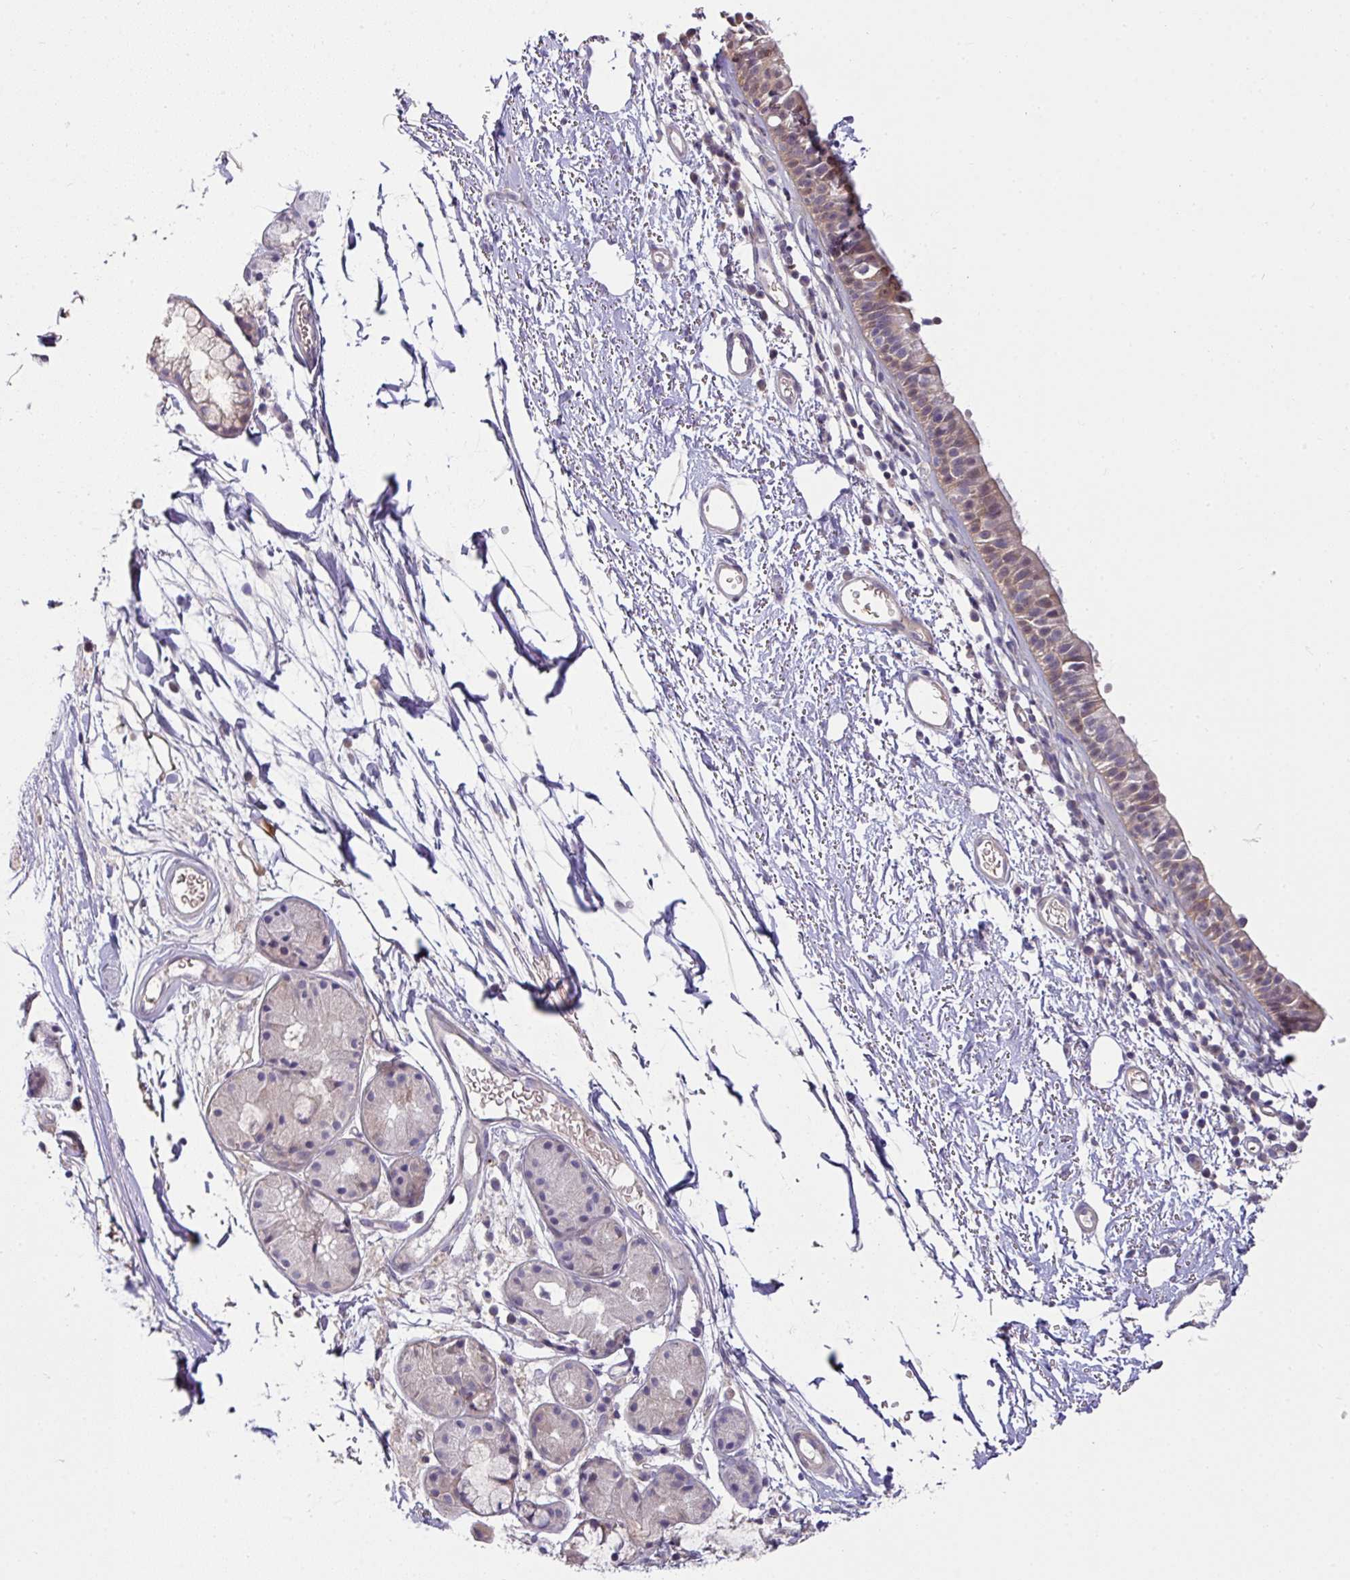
{"staining": {"intensity": "weak", "quantity": "25%-75%", "location": "cytoplasmic/membranous"}, "tissue": "nasopharynx", "cell_type": "Respiratory epithelial cells", "image_type": "normal", "snomed": [{"axis": "morphology", "description": "Normal tissue, NOS"}, {"axis": "topography", "description": "Cartilage tissue"}, {"axis": "topography", "description": "Nasopharynx"}], "caption": "Nasopharynx stained with immunohistochemistry (IHC) shows weak cytoplasmic/membranous positivity in about 25%-75% of respiratory epithelial cells.", "gene": "SLAMF6", "patient": {"sex": "male", "age": 56}}